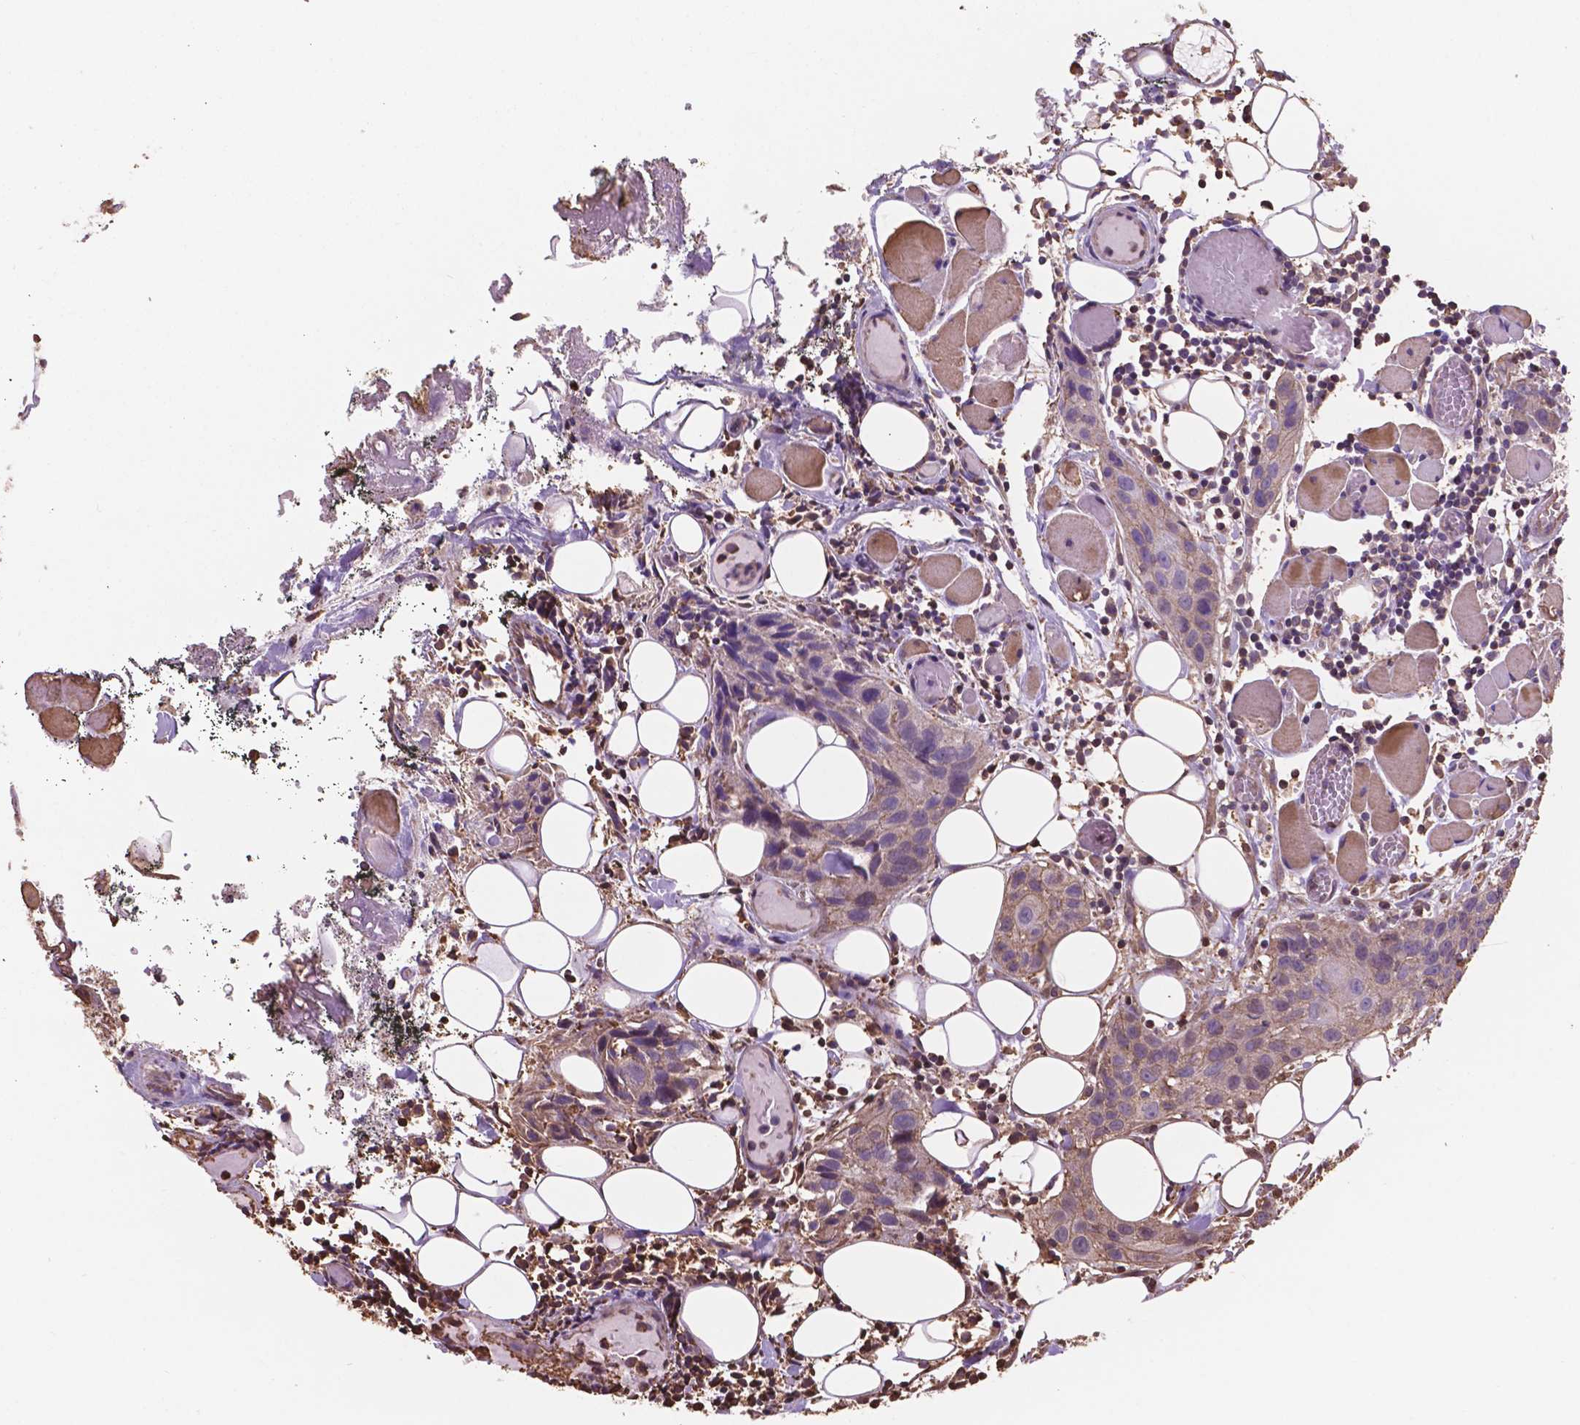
{"staining": {"intensity": "weak", "quantity": "25%-75%", "location": "cytoplasmic/membranous"}, "tissue": "head and neck cancer", "cell_type": "Tumor cells", "image_type": "cancer", "snomed": [{"axis": "morphology", "description": "Squamous cell carcinoma, NOS"}, {"axis": "topography", "description": "Oral tissue"}, {"axis": "topography", "description": "Head-Neck"}], "caption": "Immunohistochemical staining of human head and neck squamous cell carcinoma shows low levels of weak cytoplasmic/membranous protein expression in approximately 25%-75% of tumor cells. (brown staining indicates protein expression, while blue staining denotes nuclei).", "gene": "NIPA2", "patient": {"sex": "male", "age": 58}}